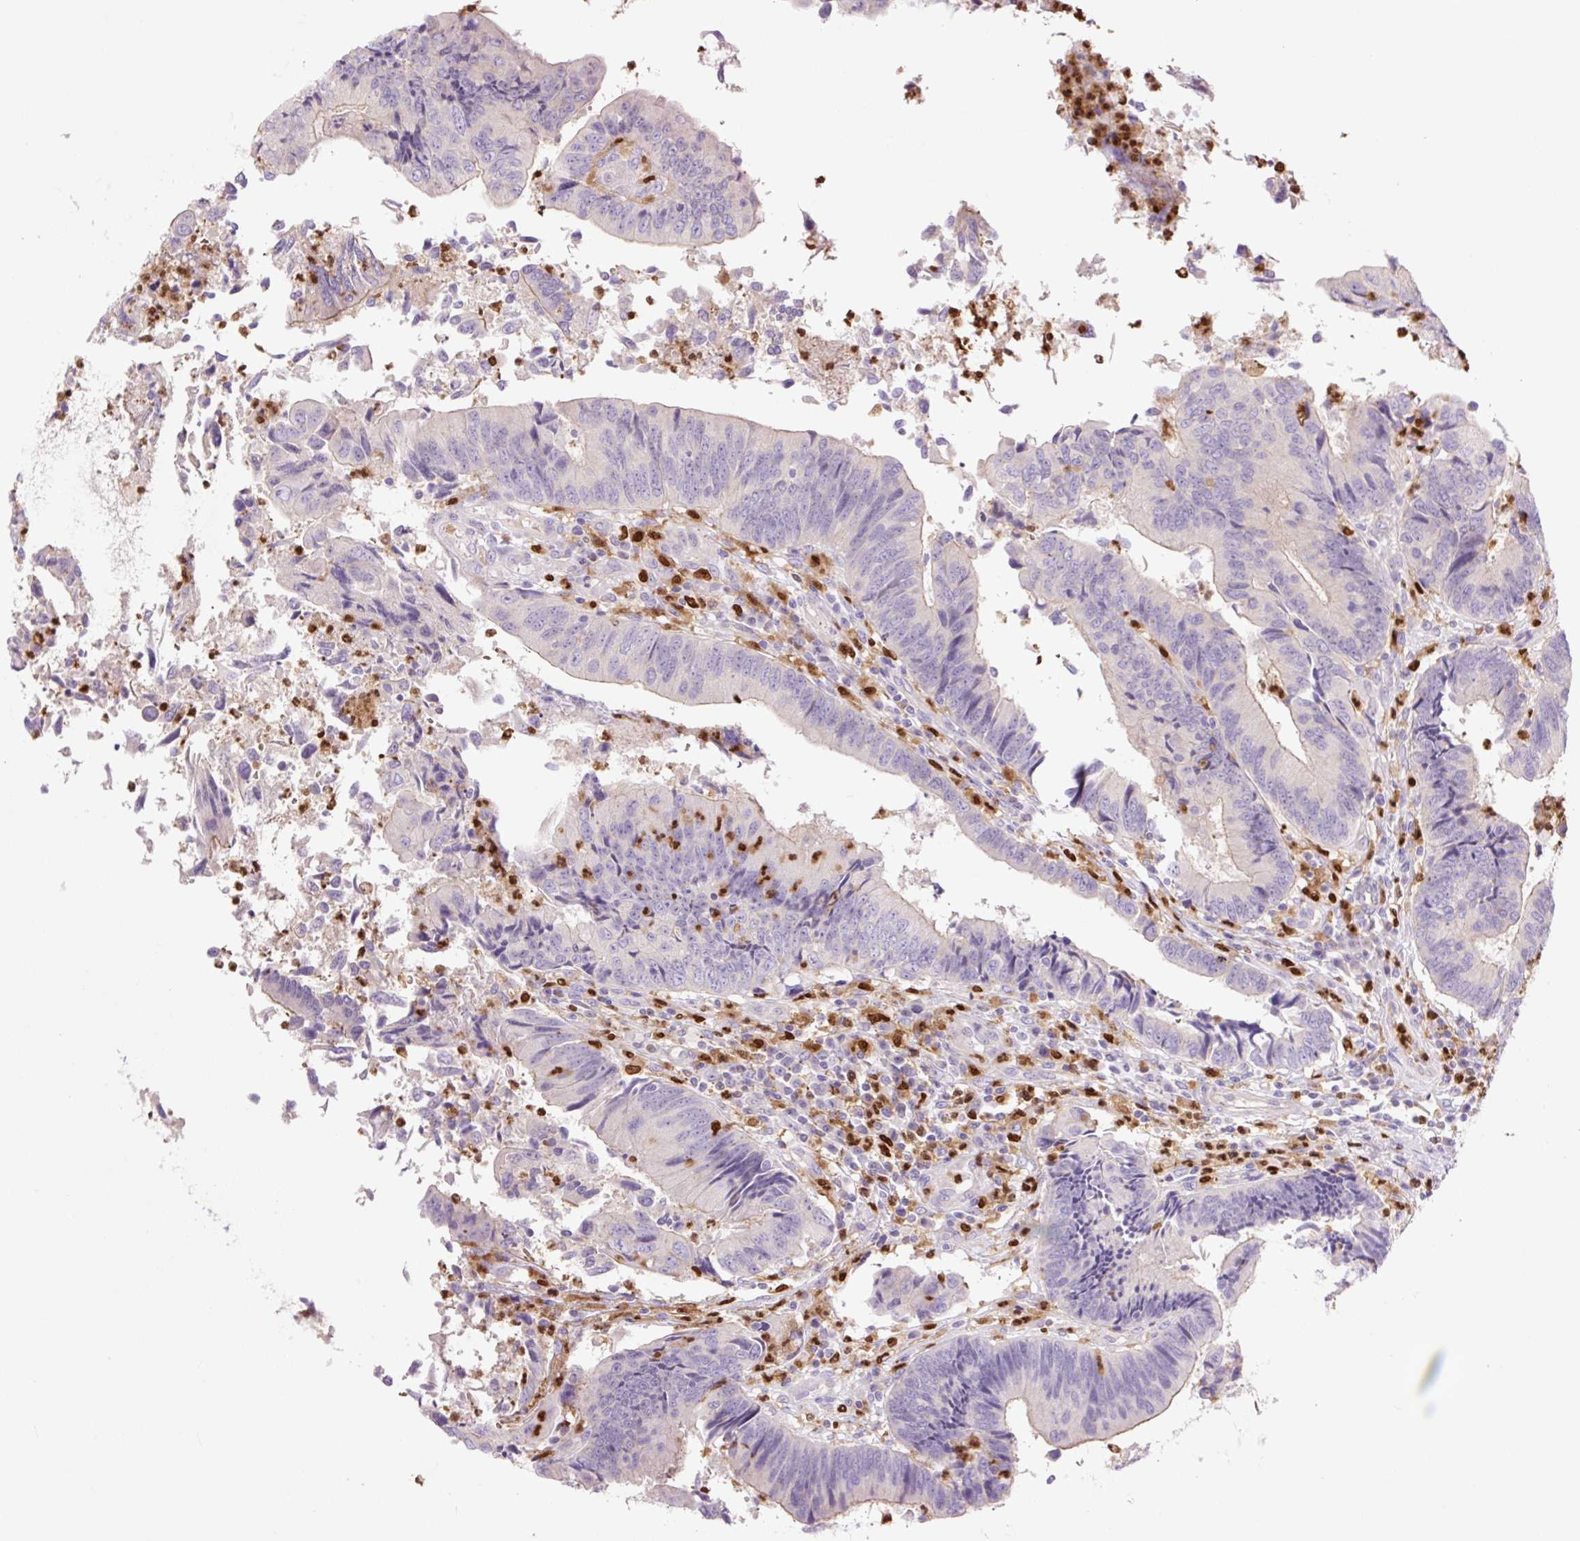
{"staining": {"intensity": "weak", "quantity": "<25%", "location": "cytoplasmic/membranous"}, "tissue": "colorectal cancer", "cell_type": "Tumor cells", "image_type": "cancer", "snomed": [{"axis": "morphology", "description": "Adenocarcinoma, NOS"}, {"axis": "topography", "description": "Colon"}], "caption": "Immunohistochemistry (IHC) micrograph of human colorectal cancer stained for a protein (brown), which displays no positivity in tumor cells.", "gene": "SPI1", "patient": {"sex": "female", "age": 67}}